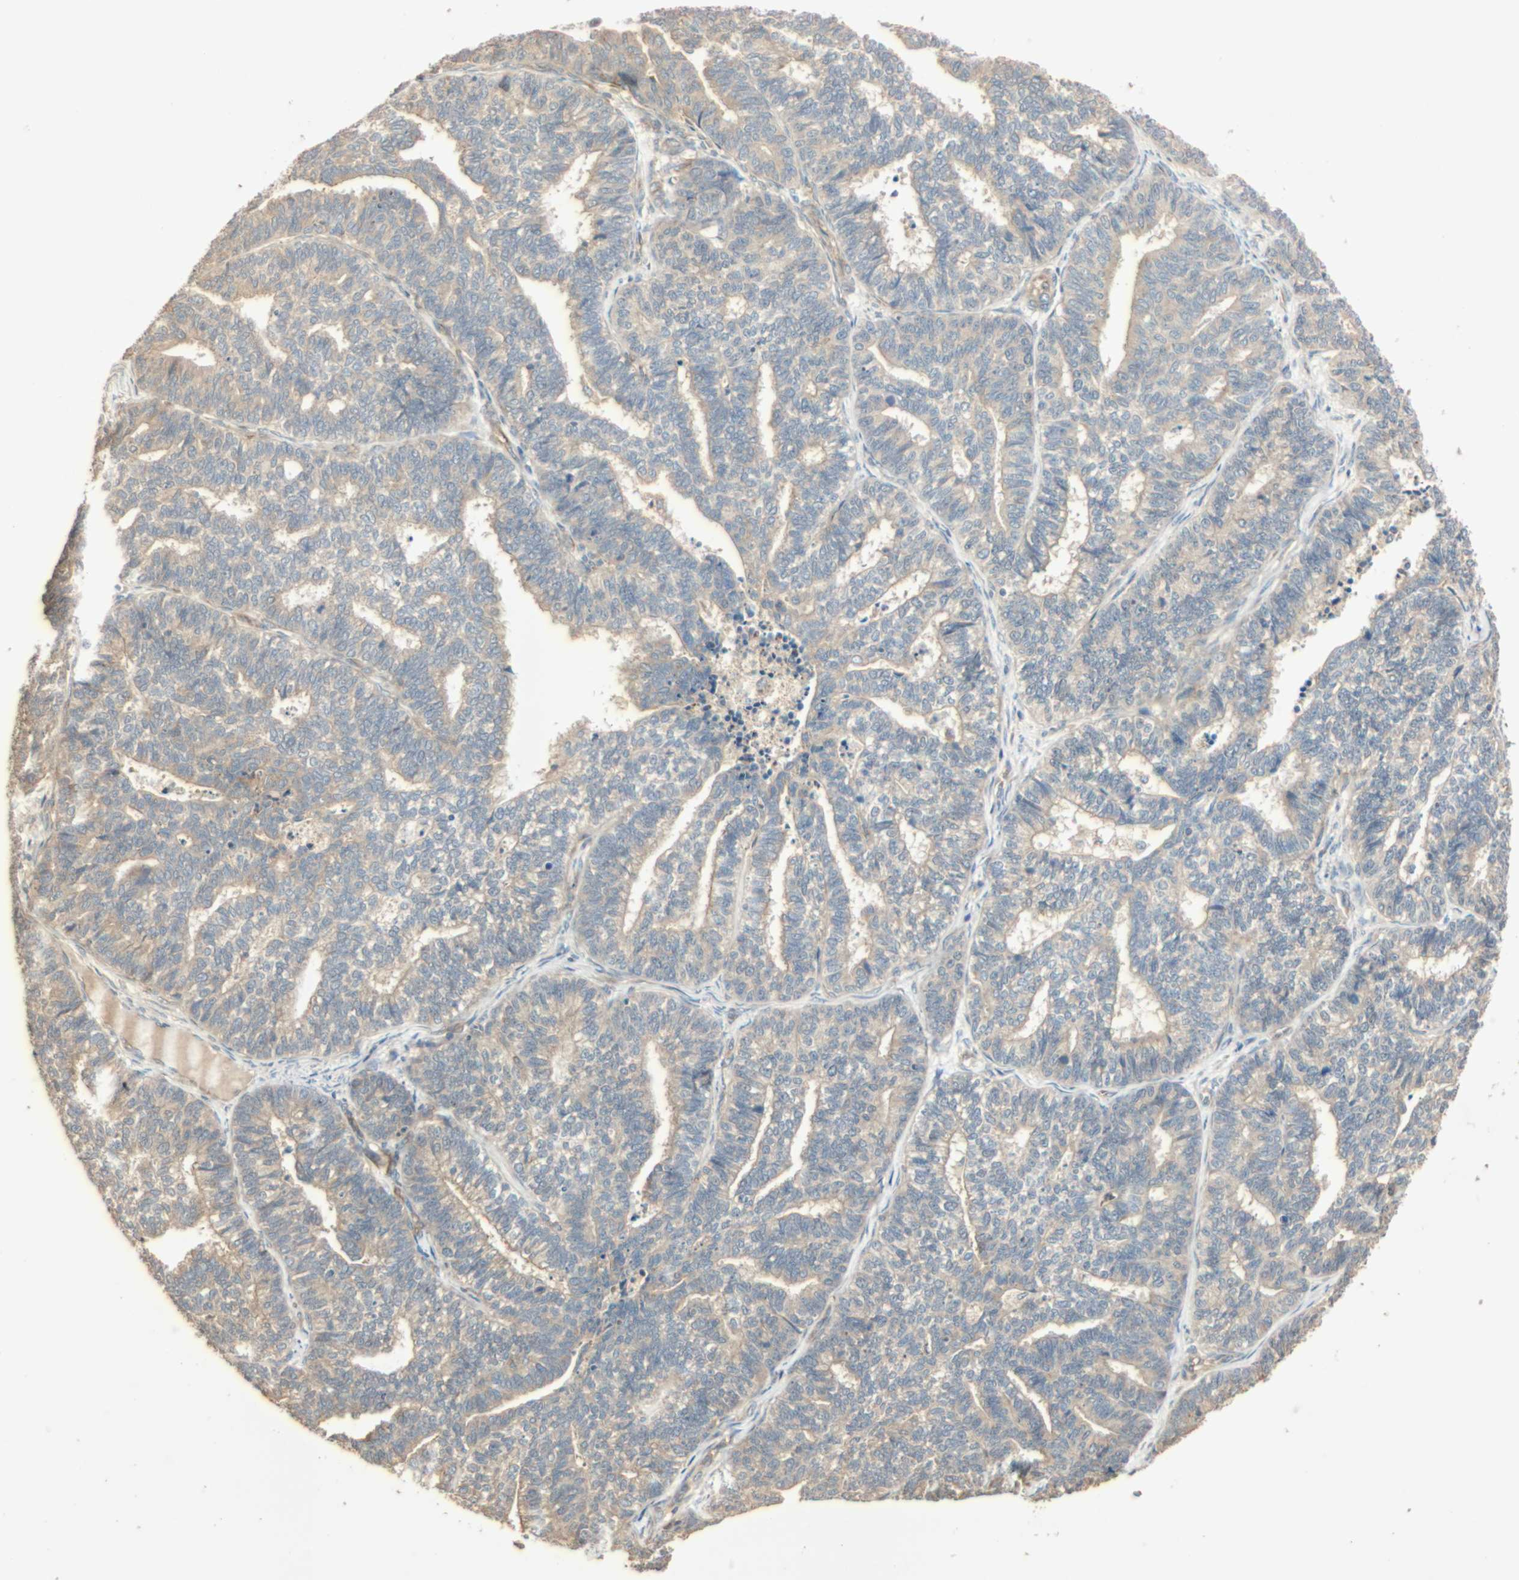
{"staining": {"intensity": "weak", "quantity": ">75%", "location": "cytoplasmic/membranous"}, "tissue": "endometrial cancer", "cell_type": "Tumor cells", "image_type": "cancer", "snomed": [{"axis": "morphology", "description": "Adenocarcinoma, NOS"}, {"axis": "topography", "description": "Endometrium"}], "caption": "An IHC image of neoplastic tissue is shown. Protein staining in brown highlights weak cytoplasmic/membranous positivity in endometrial adenocarcinoma within tumor cells.", "gene": "GALK1", "patient": {"sex": "female", "age": 70}}